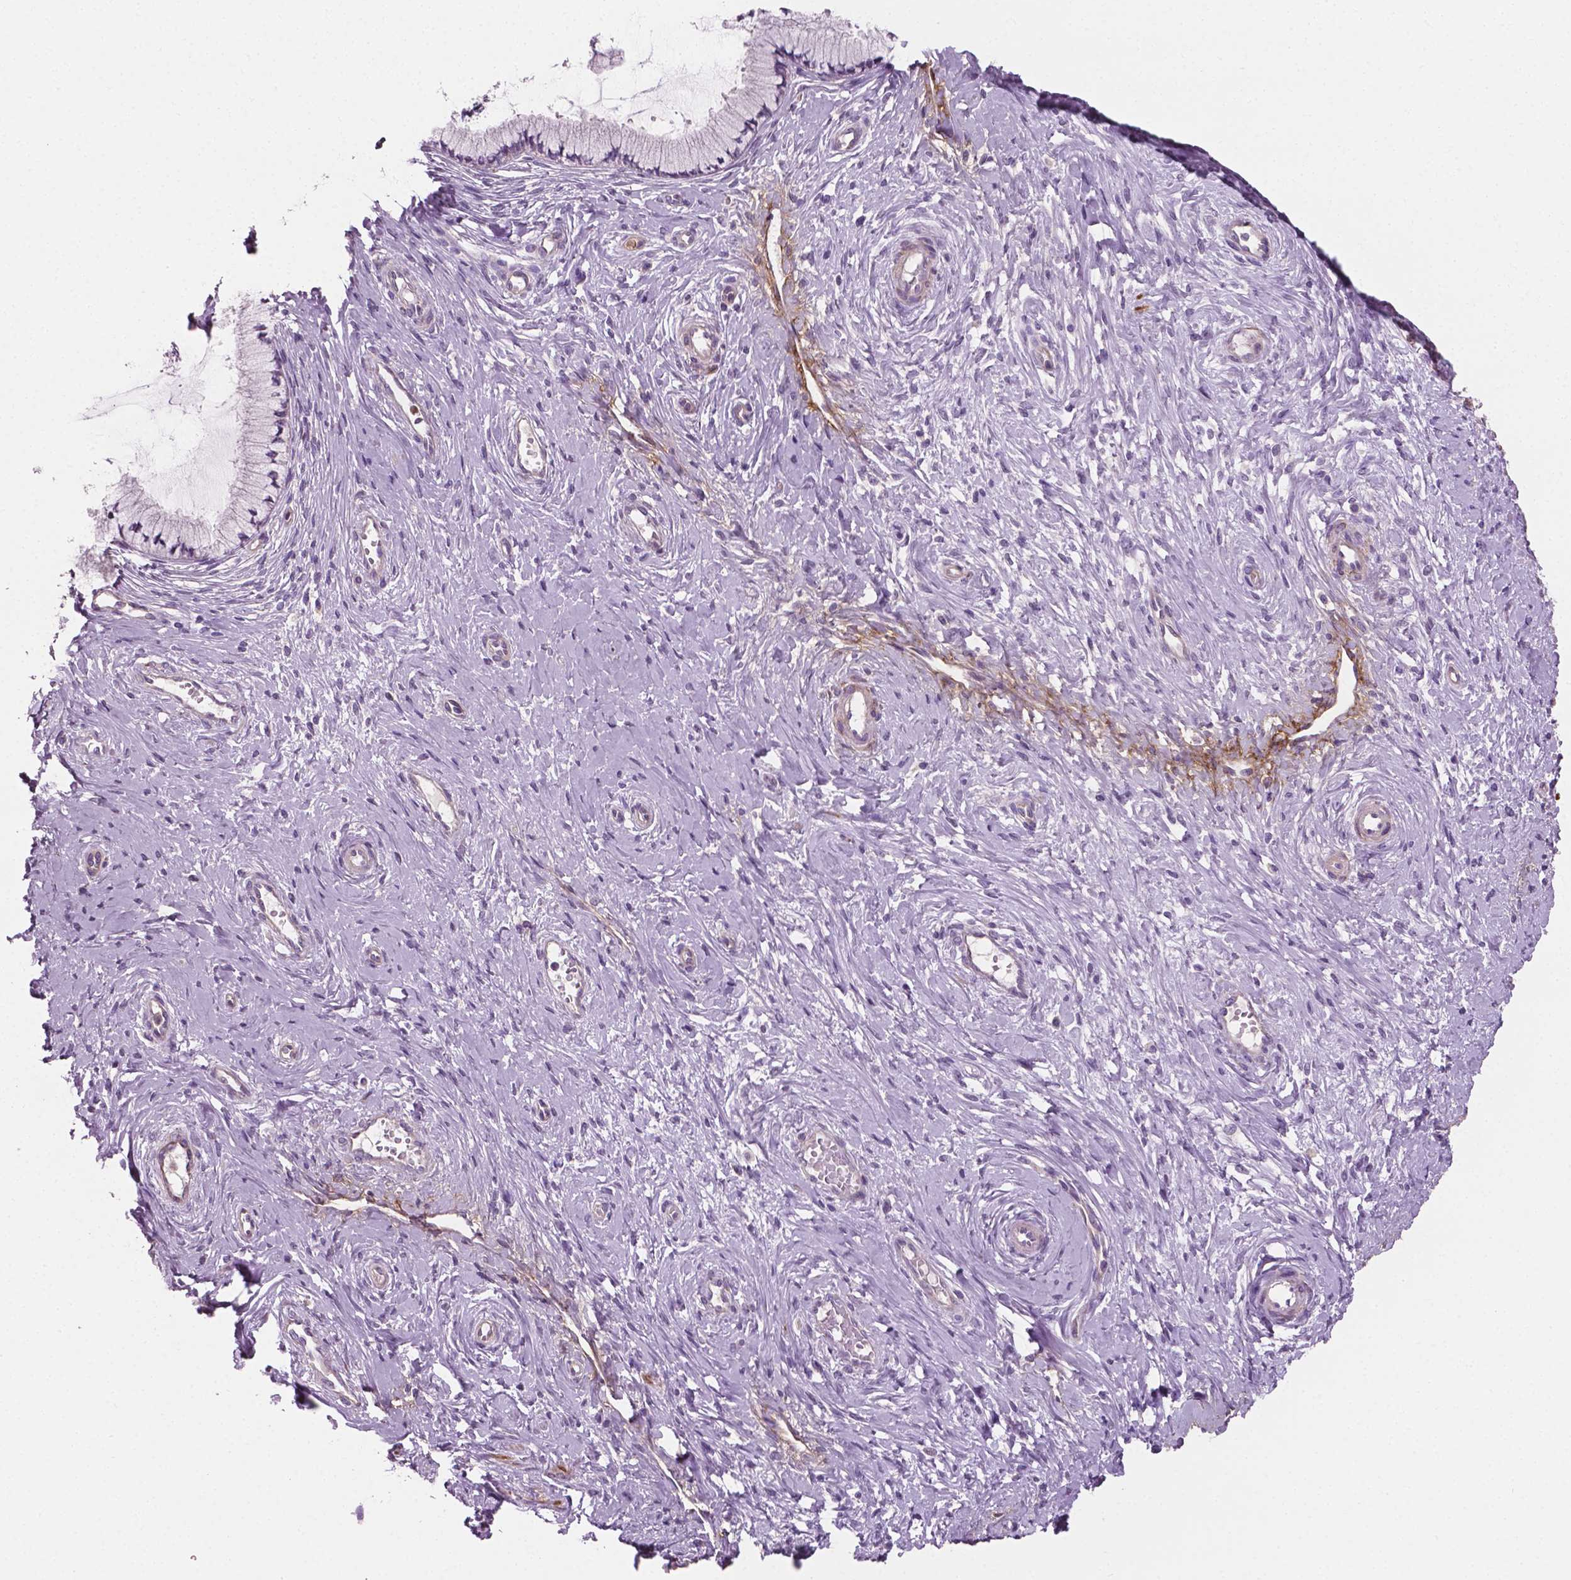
{"staining": {"intensity": "negative", "quantity": "none", "location": "none"}, "tissue": "cervix", "cell_type": "Glandular cells", "image_type": "normal", "snomed": [{"axis": "morphology", "description": "Normal tissue, NOS"}, {"axis": "topography", "description": "Cervix"}], "caption": "The photomicrograph shows no staining of glandular cells in unremarkable cervix. Nuclei are stained in blue.", "gene": "PTX3", "patient": {"sex": "female", "age": 37}}